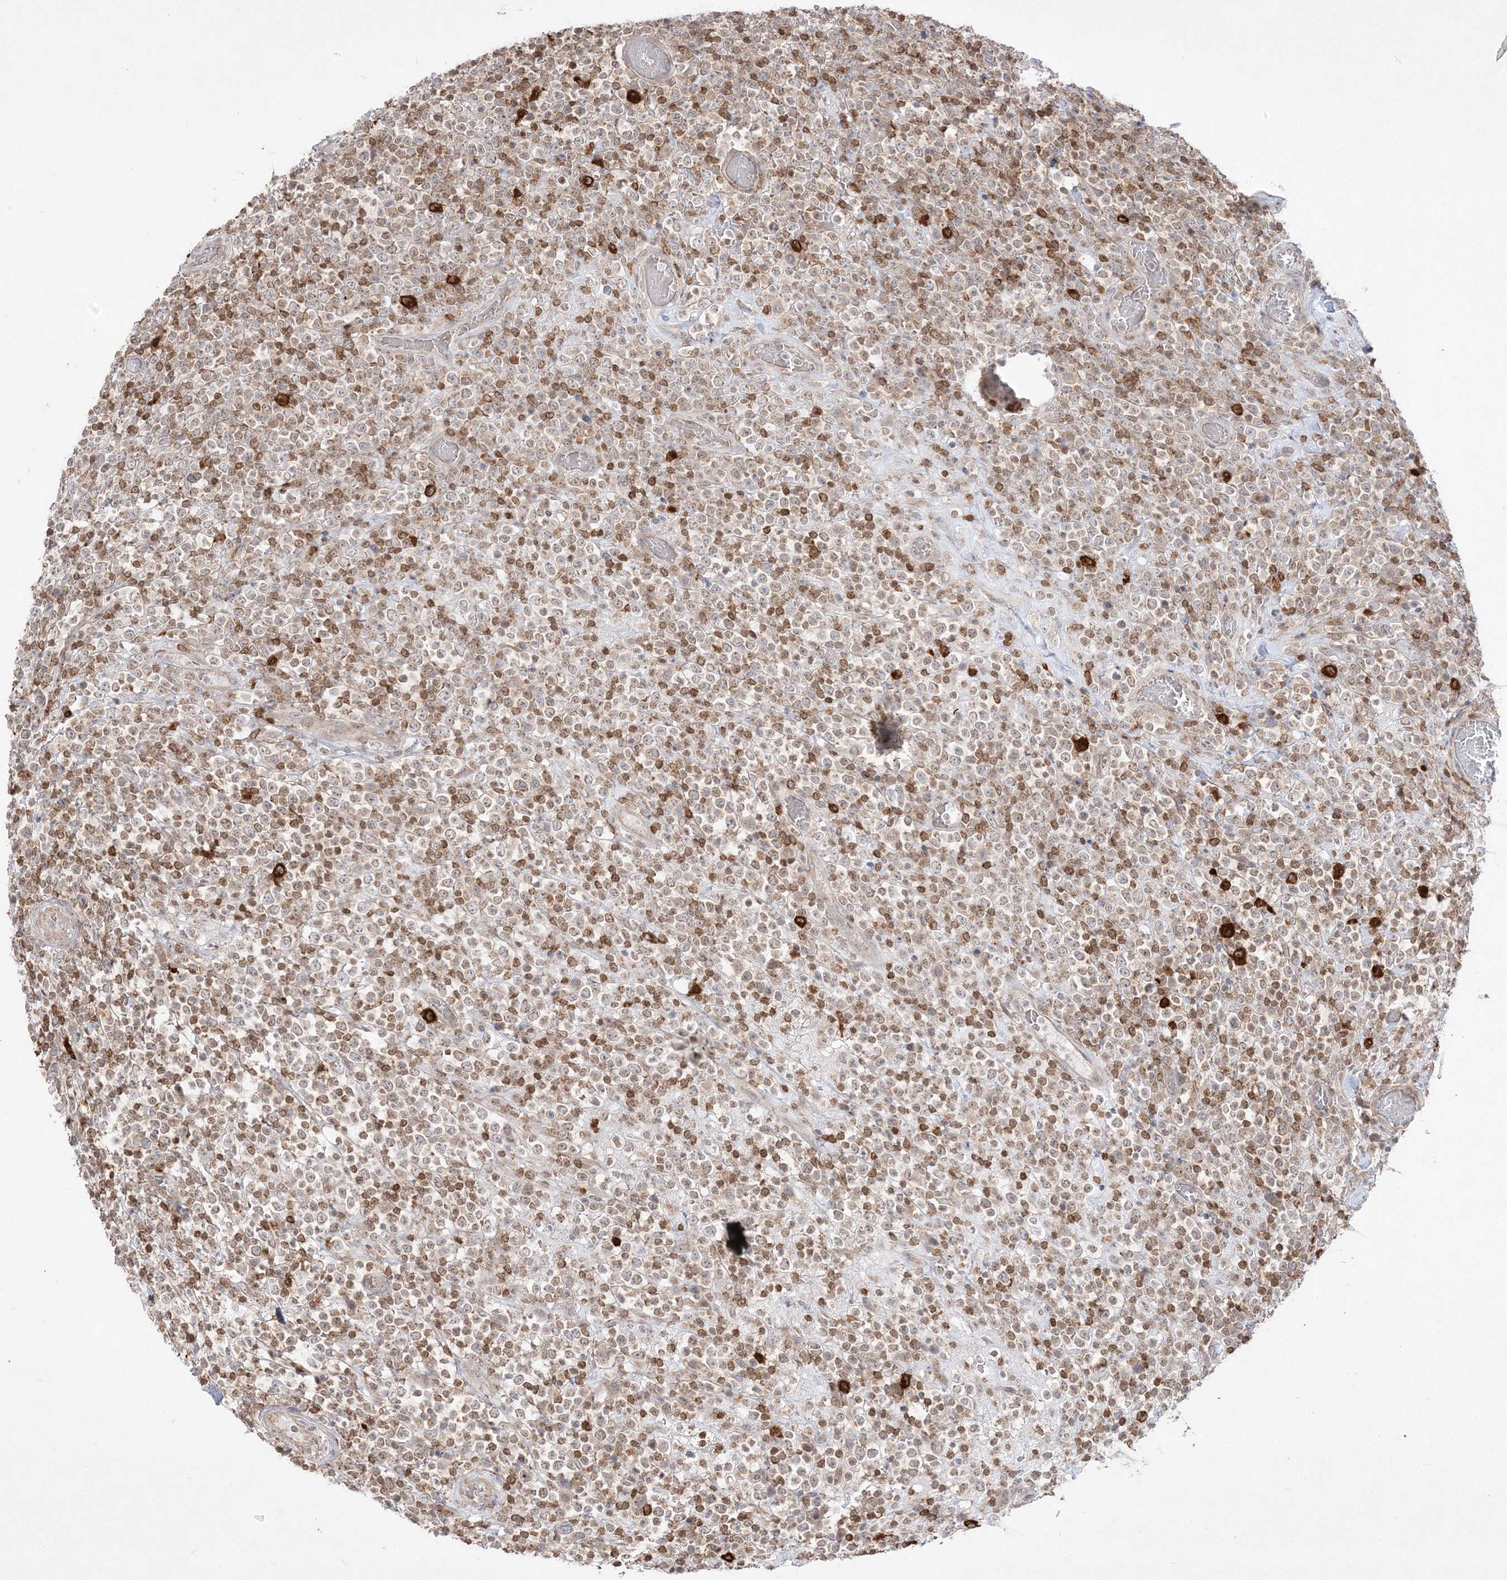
{"staining": {"intensity": "weak", "quantity": ">75%", "location": "cytoplasmic/membranous"}, "tissue": "lymphoma", "cell_type": "Tumor cells", "image_type": "cancer", "snomed": [{"axis": "morphology", "description": "Malignant lymphoma, non-Hodgkin's type, High grade"}, {"axis": "topography", "description": "Colon"}], "caption": "High-power microscopy captured an immunohistochemistry histopathology image of malignant lymphoma, non-Hodgkin's type (high-grade), revealing weak cytoplasmic/membranous expression in about >75% of tumor cells.", "gene": "CLNK", "patient": {"sex": "female", "age": 53}}